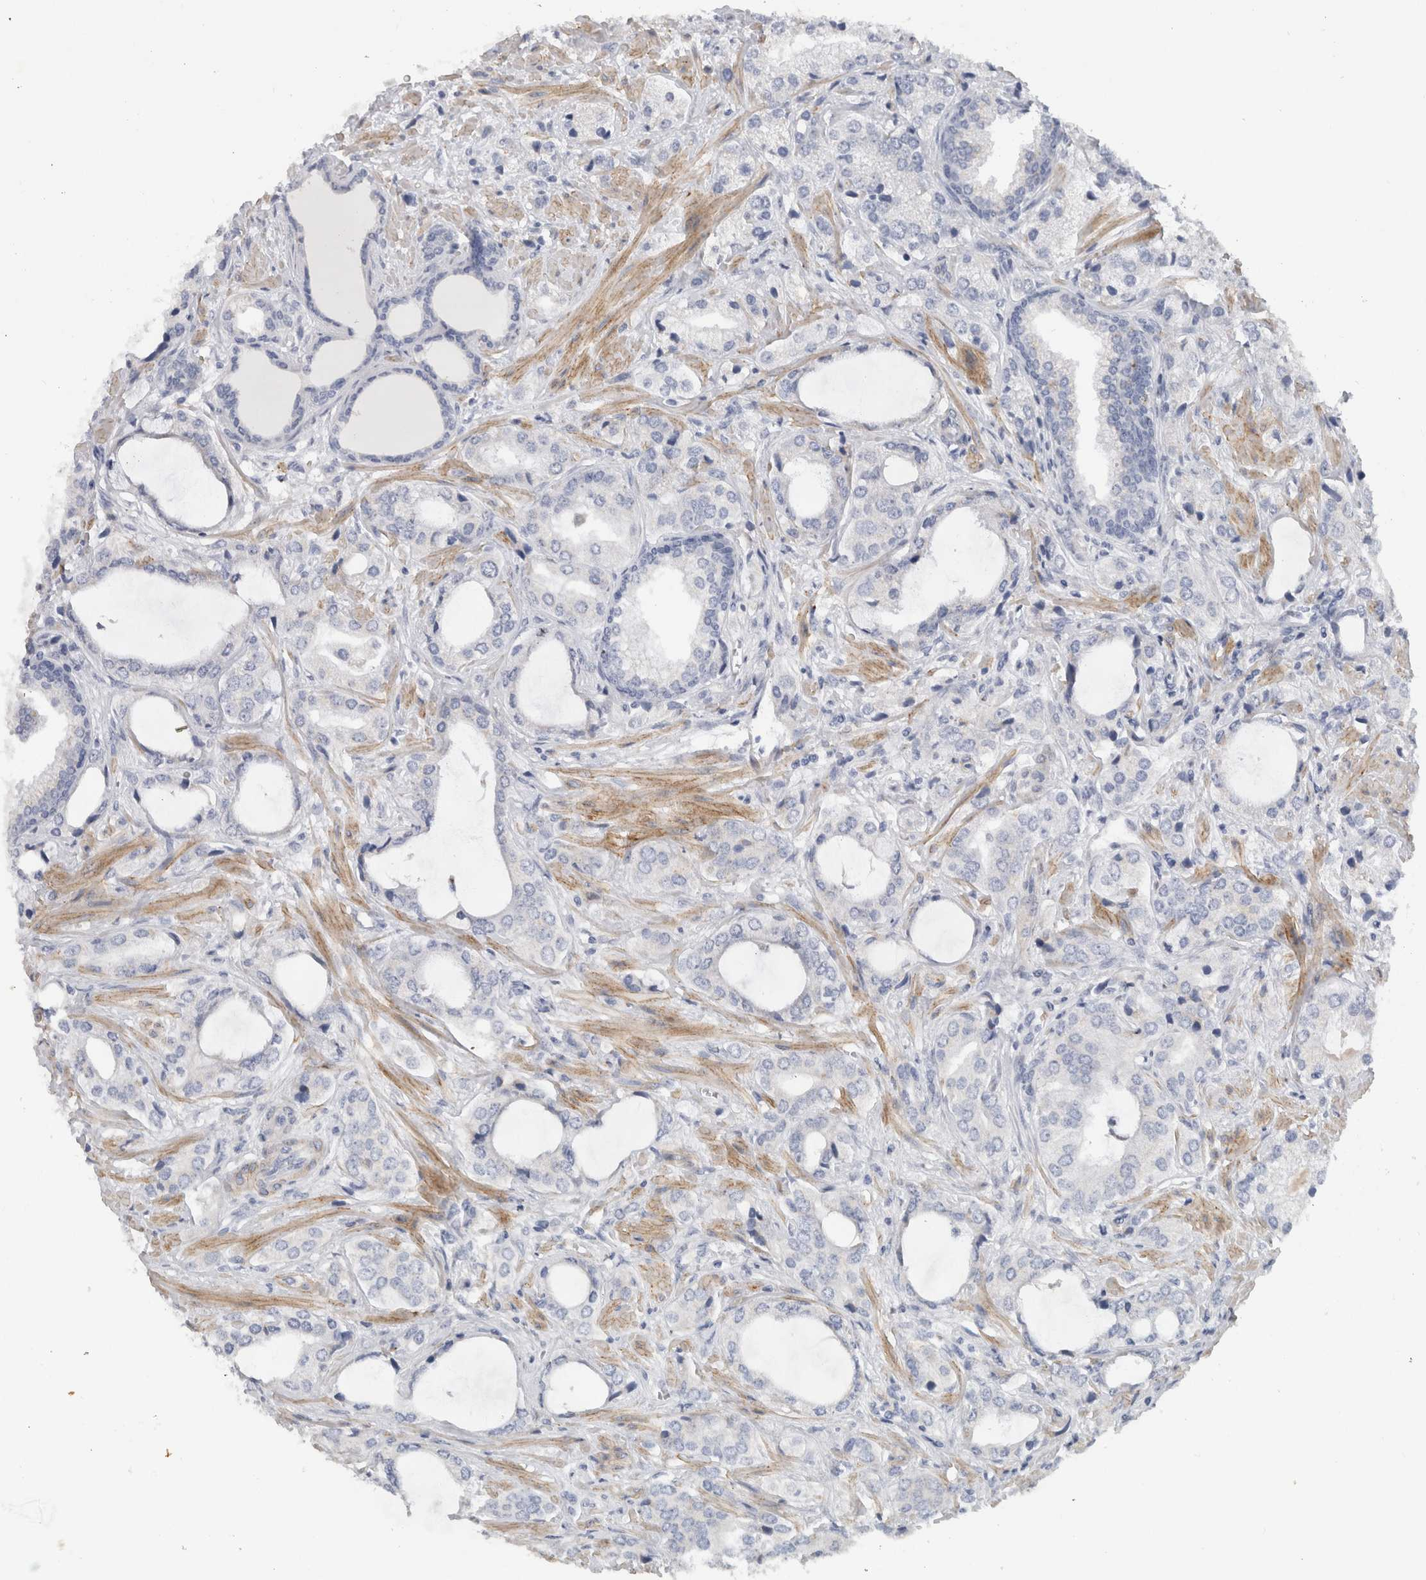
{"staining": {"intensity": "negative", "quantity": "none", "location": "none"}, "tissue": "prostate cancer", "cell_type": "Tumor cells", "image_type": "cancer", "snomed": [{"axis": "morphology", "description": "Adenocarcinoma, High grade"}, {"axis": "topography", "description": "Prostate"}], "caption": "Tumor cells show no significant staining in prostate adenocarcinoma (high-grade).", "gene": "MGAT1", "patient": {"sex": "male", "age": 66}}